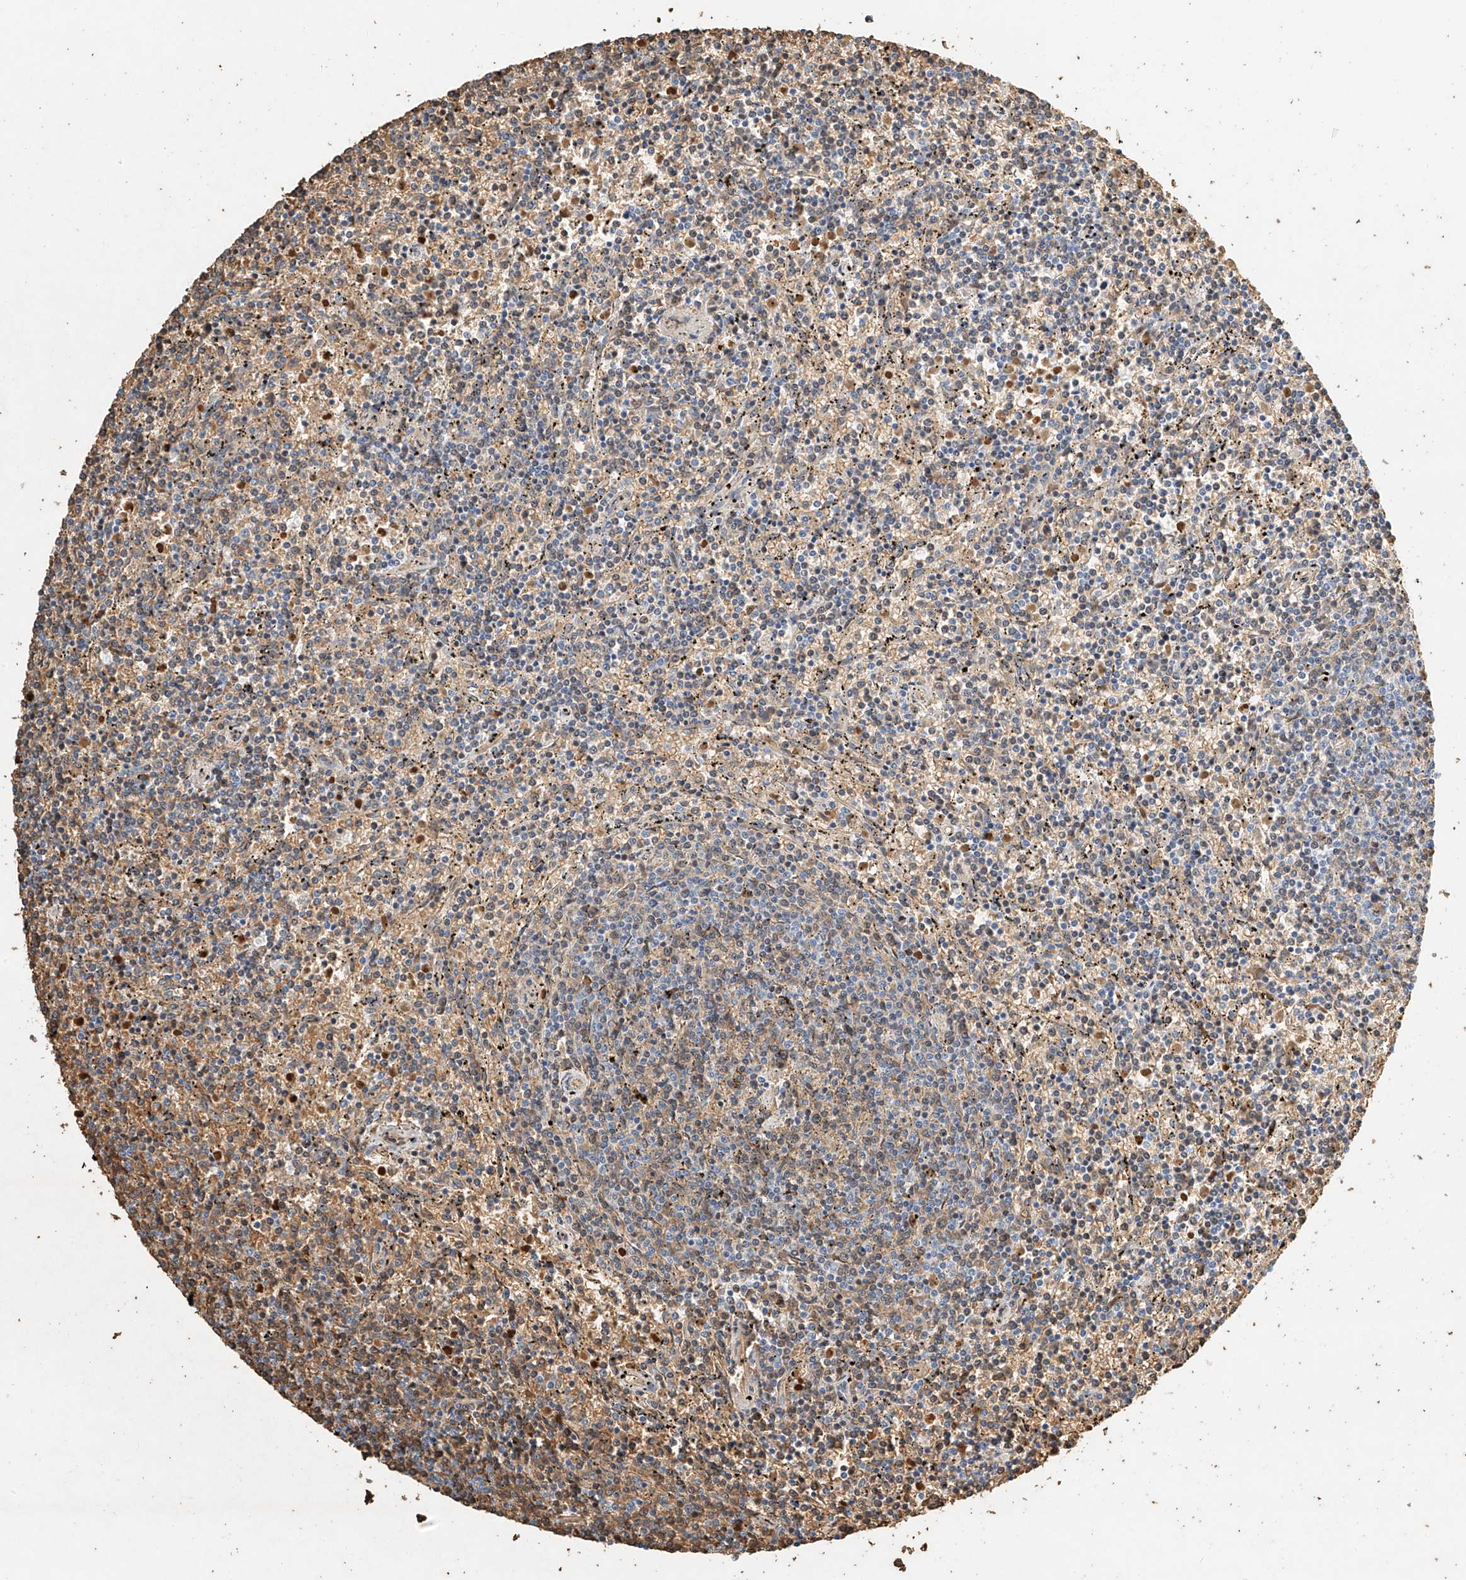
{"staining": {"intensity": "weak", "quantity": "25%-75%", "location": "cytoplasmic/membranous"}, "tissue": "lymphoma", "cell_type": "Tumor cells", "image_type": "cancer", "snomed": [{"axis": "morphology", "description": "Malignant lymphoma, non-Hodgkin's type, Low grade"}, {"axis": "topography", "description": "Spleen"}], "caption": "An image showing weak cytoplasmic/membranous staining in approximately 25%-75% of tumor cells in malignant lymphoma, non-Hodgkin's type (low-grade), as visualized by brown immunohistochemical staining.", "gene": "RCAN3", "patient": {"sex": "female", "age": 50}}